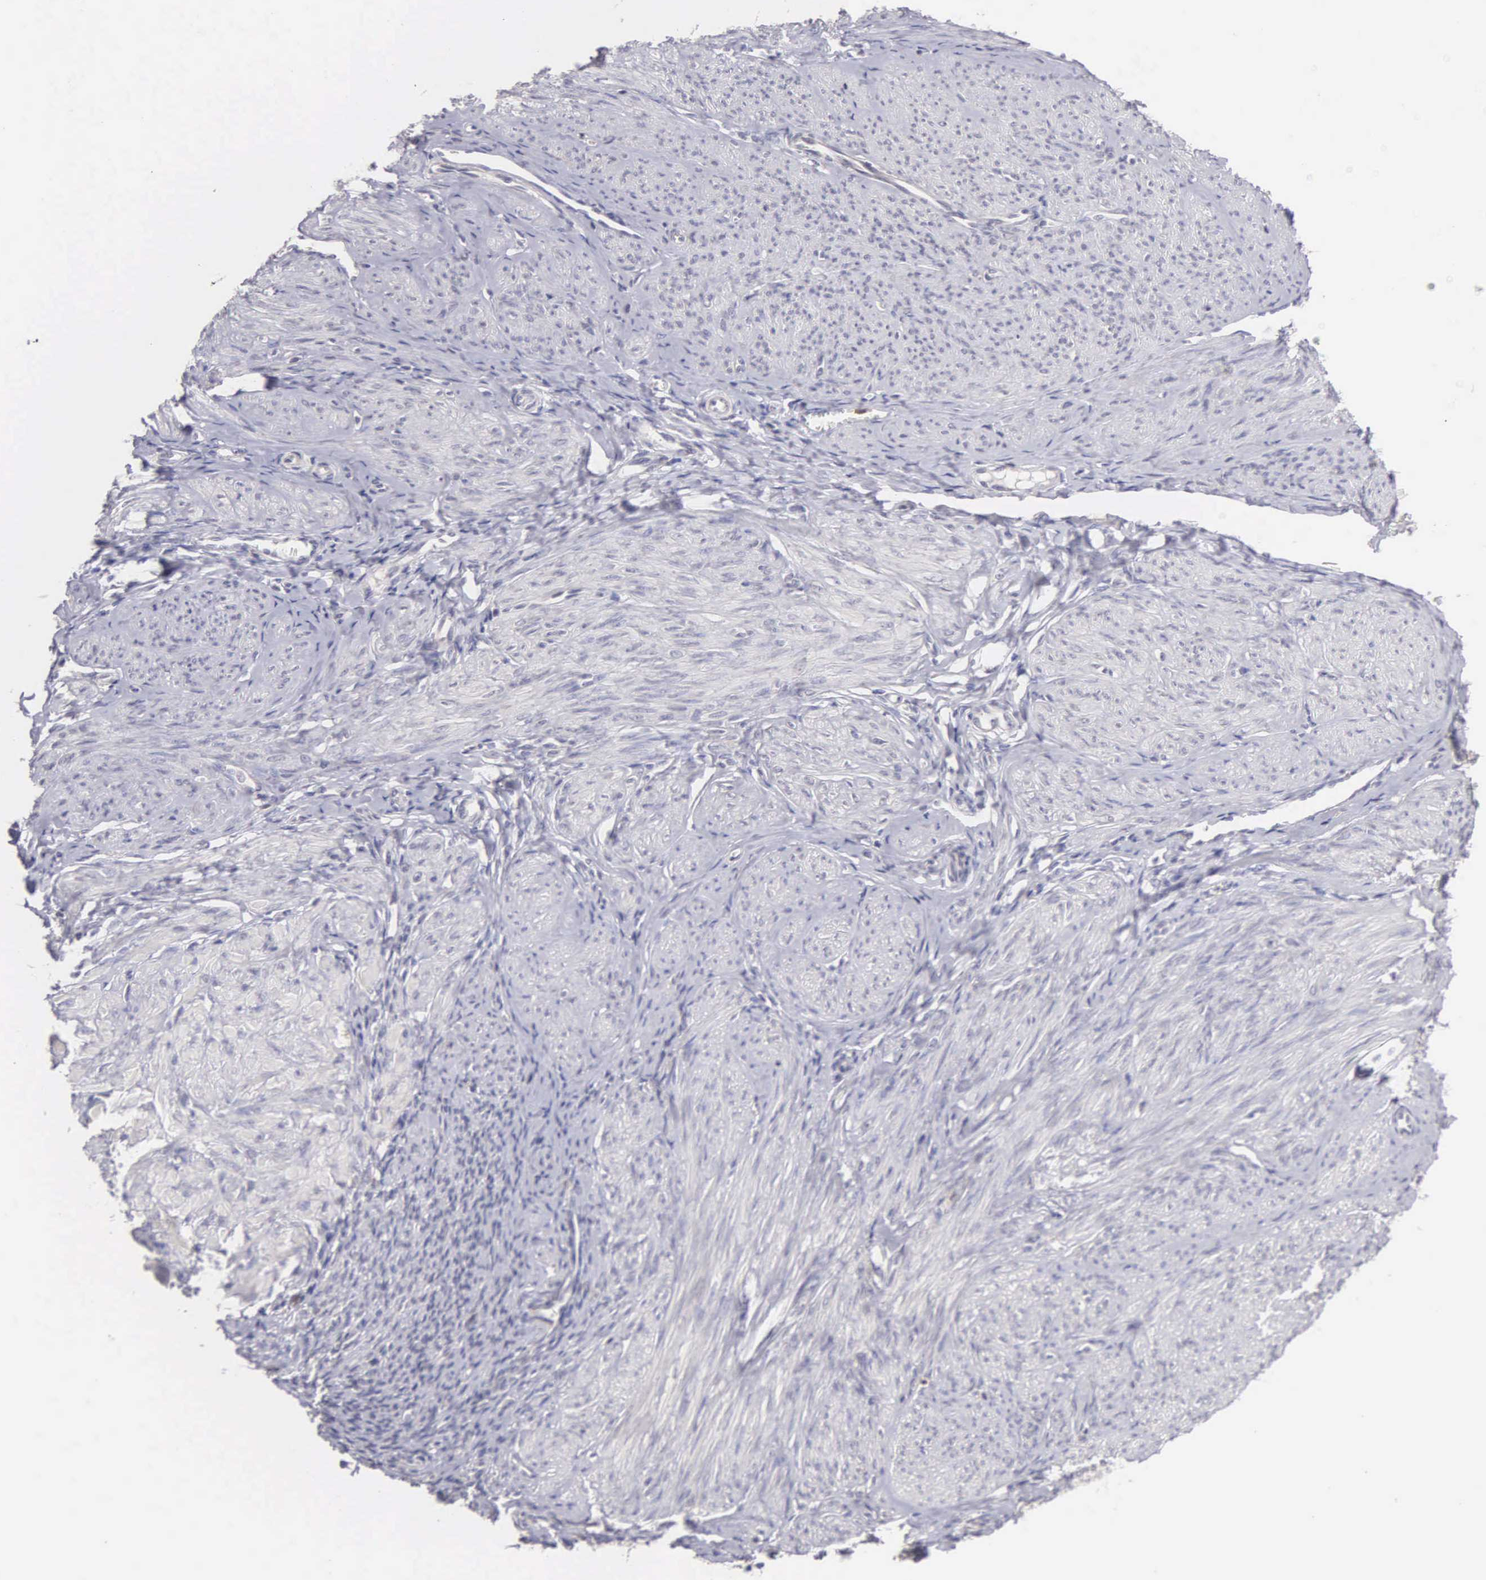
{"staining": {"intensity": "negative", "quantity": "none", "location": "none"}, "tissue": "smooth muscle", "cell_type": "Smooth muscle cells", "image_type": "normal", "snomed": [{"axis": "morphology", "description": "Normal tissue, NOS"}, {"axis": "topography", "description": "Uterus"}], "caption": "Smooth muscle cells are negative for brown protein staining in normal smooth muscle. (DAB IHC with hematoxylin counter stain).", "gene": "BRD1", "patient": {"sex": "female", "age": 45}}